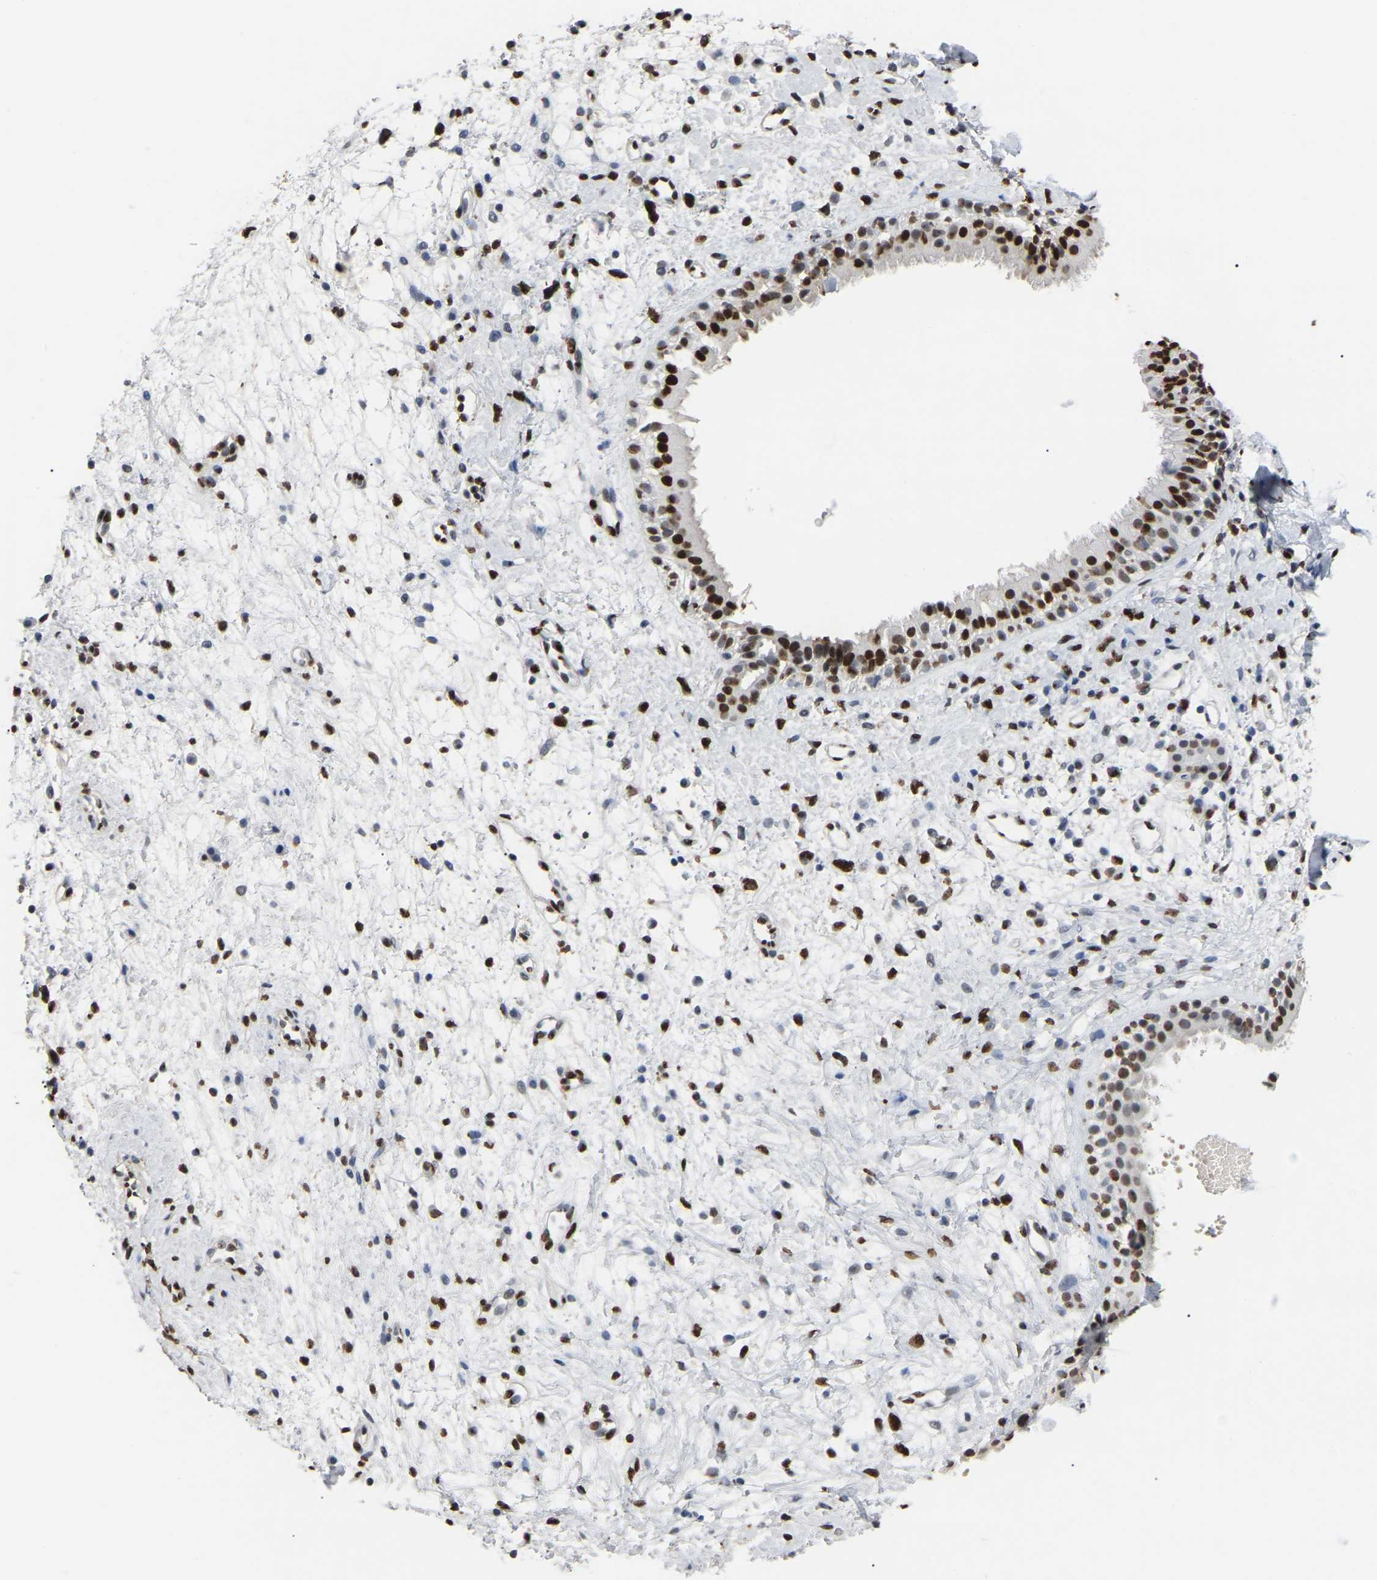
{"staining": {"intensity": "strong", "quantity": ">75%", "location": "nuclear"}, "tissue": "nasopharynx", "cell_type": "Respiratory epithelial cells", "image_type": "normal", "snomed": [{"axis": "morphology", "description": "Normal tissue, NOS"}, {"axis": "topography", "description": "Nasopharynx"}], "caption": "Immunohistochemical staining of normal nasopharynx demonstrates high levels of strong nuclear staining in about >75% of respiratory epithelial cells.", "gene": "RBL2", "patient": {"sex": "male", "age": 22}}